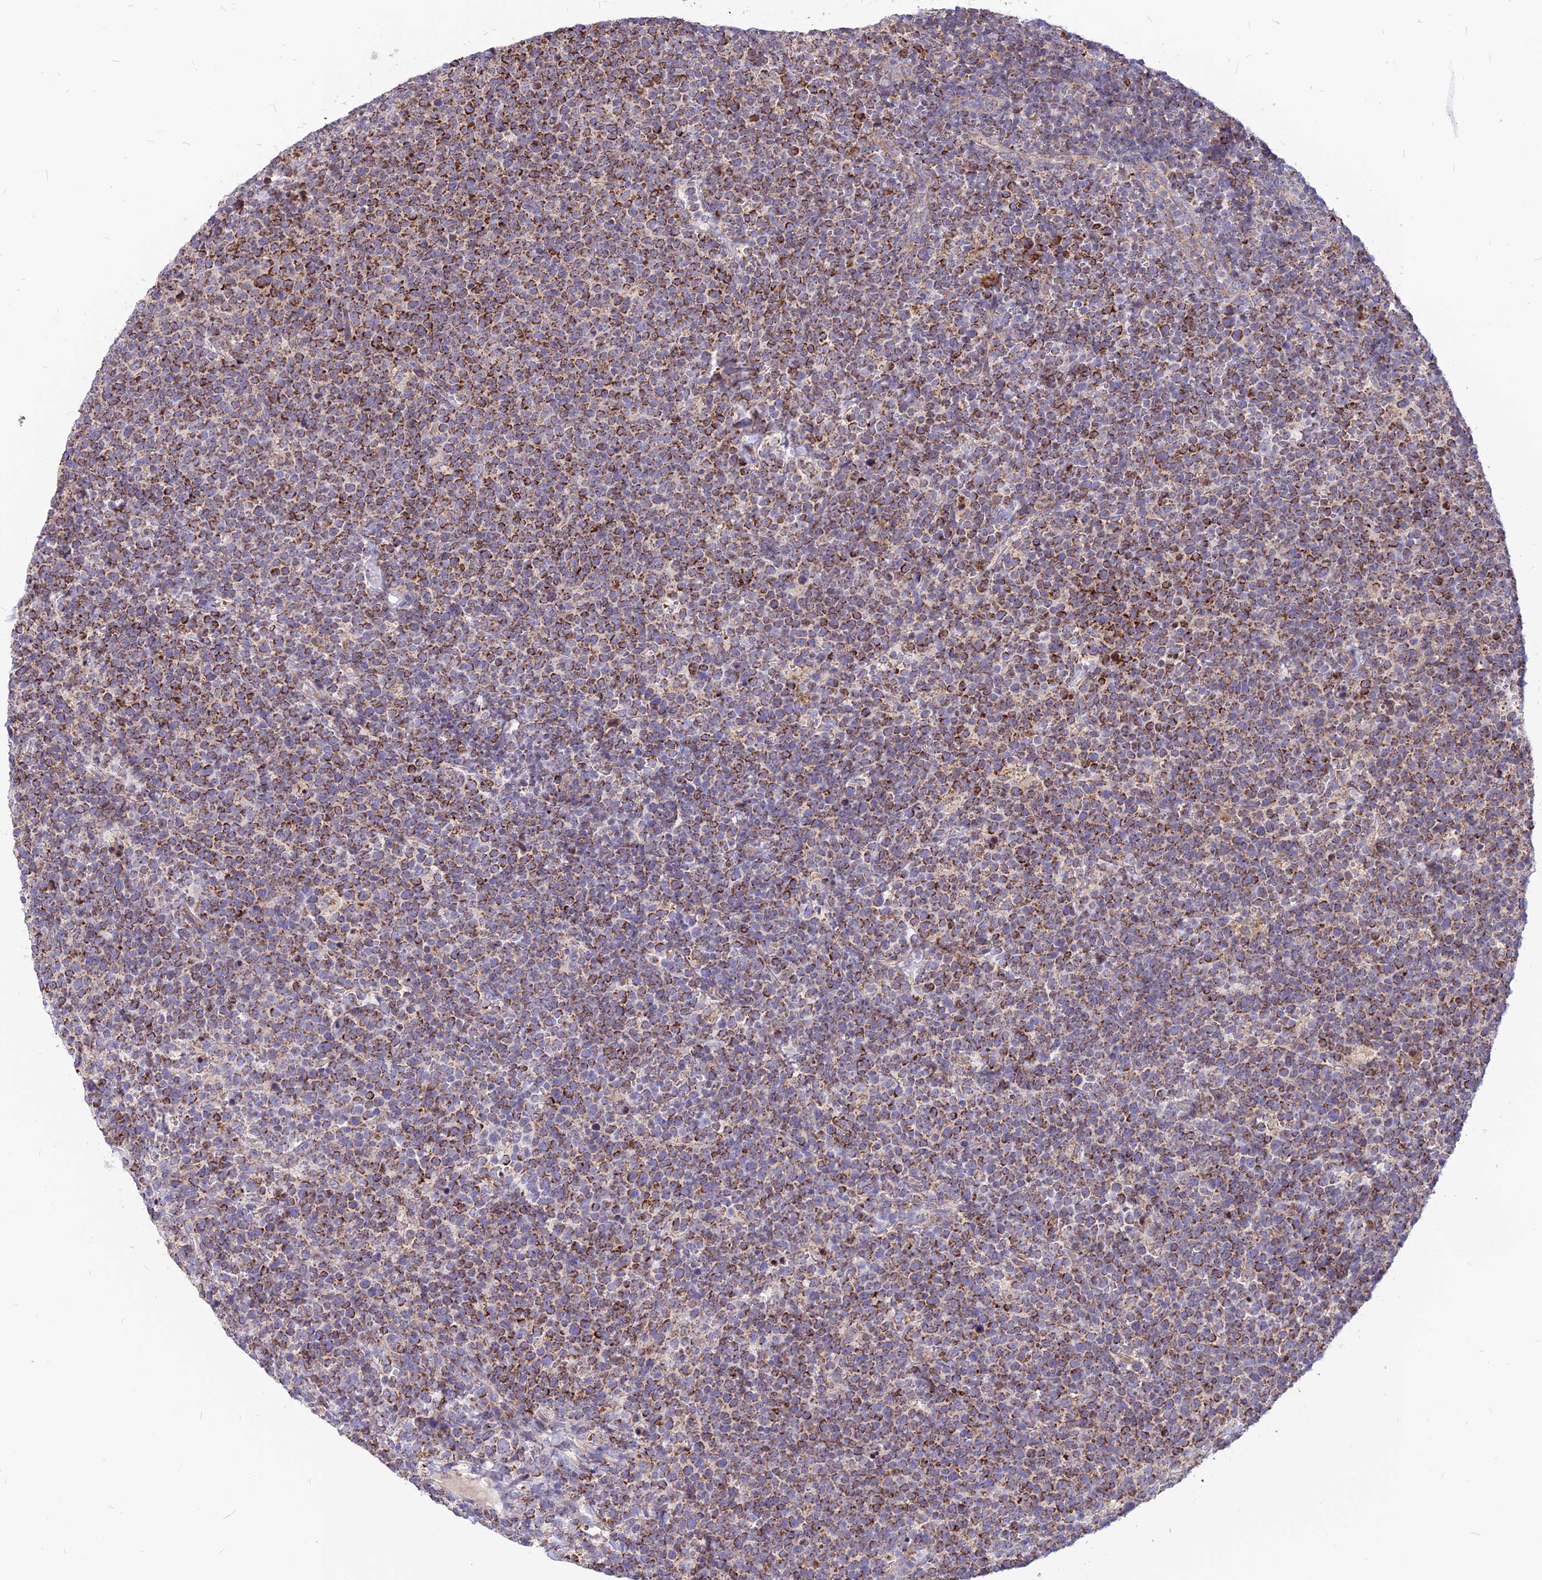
{"staining": {"intensity": "strong", "quantity": "25%-75%", "location": "cytoplasmic/membranous"}, "tissue": "lymphoma", "cell_type": "Tumor cells", "image_type": "cancer", "snomed": [{"axis": "morphology", "description": "Malignant lymphoma, non-Hodgkin's type, High grade"}, {"axis": "topography", "description": "Lymph node"}], "caption": "This histopathology image reveals malignant lymphoma, non-Hodgkin's type (high-grade) stained with immunohistochemistry to label a protein in brown. The cytoplasmic/membranous of tumor cells show strong positivity for the protein. Nuclei are counter-stained blue.", "gene": "ECI1", "patient": {"sex": "male", "age": 61}}